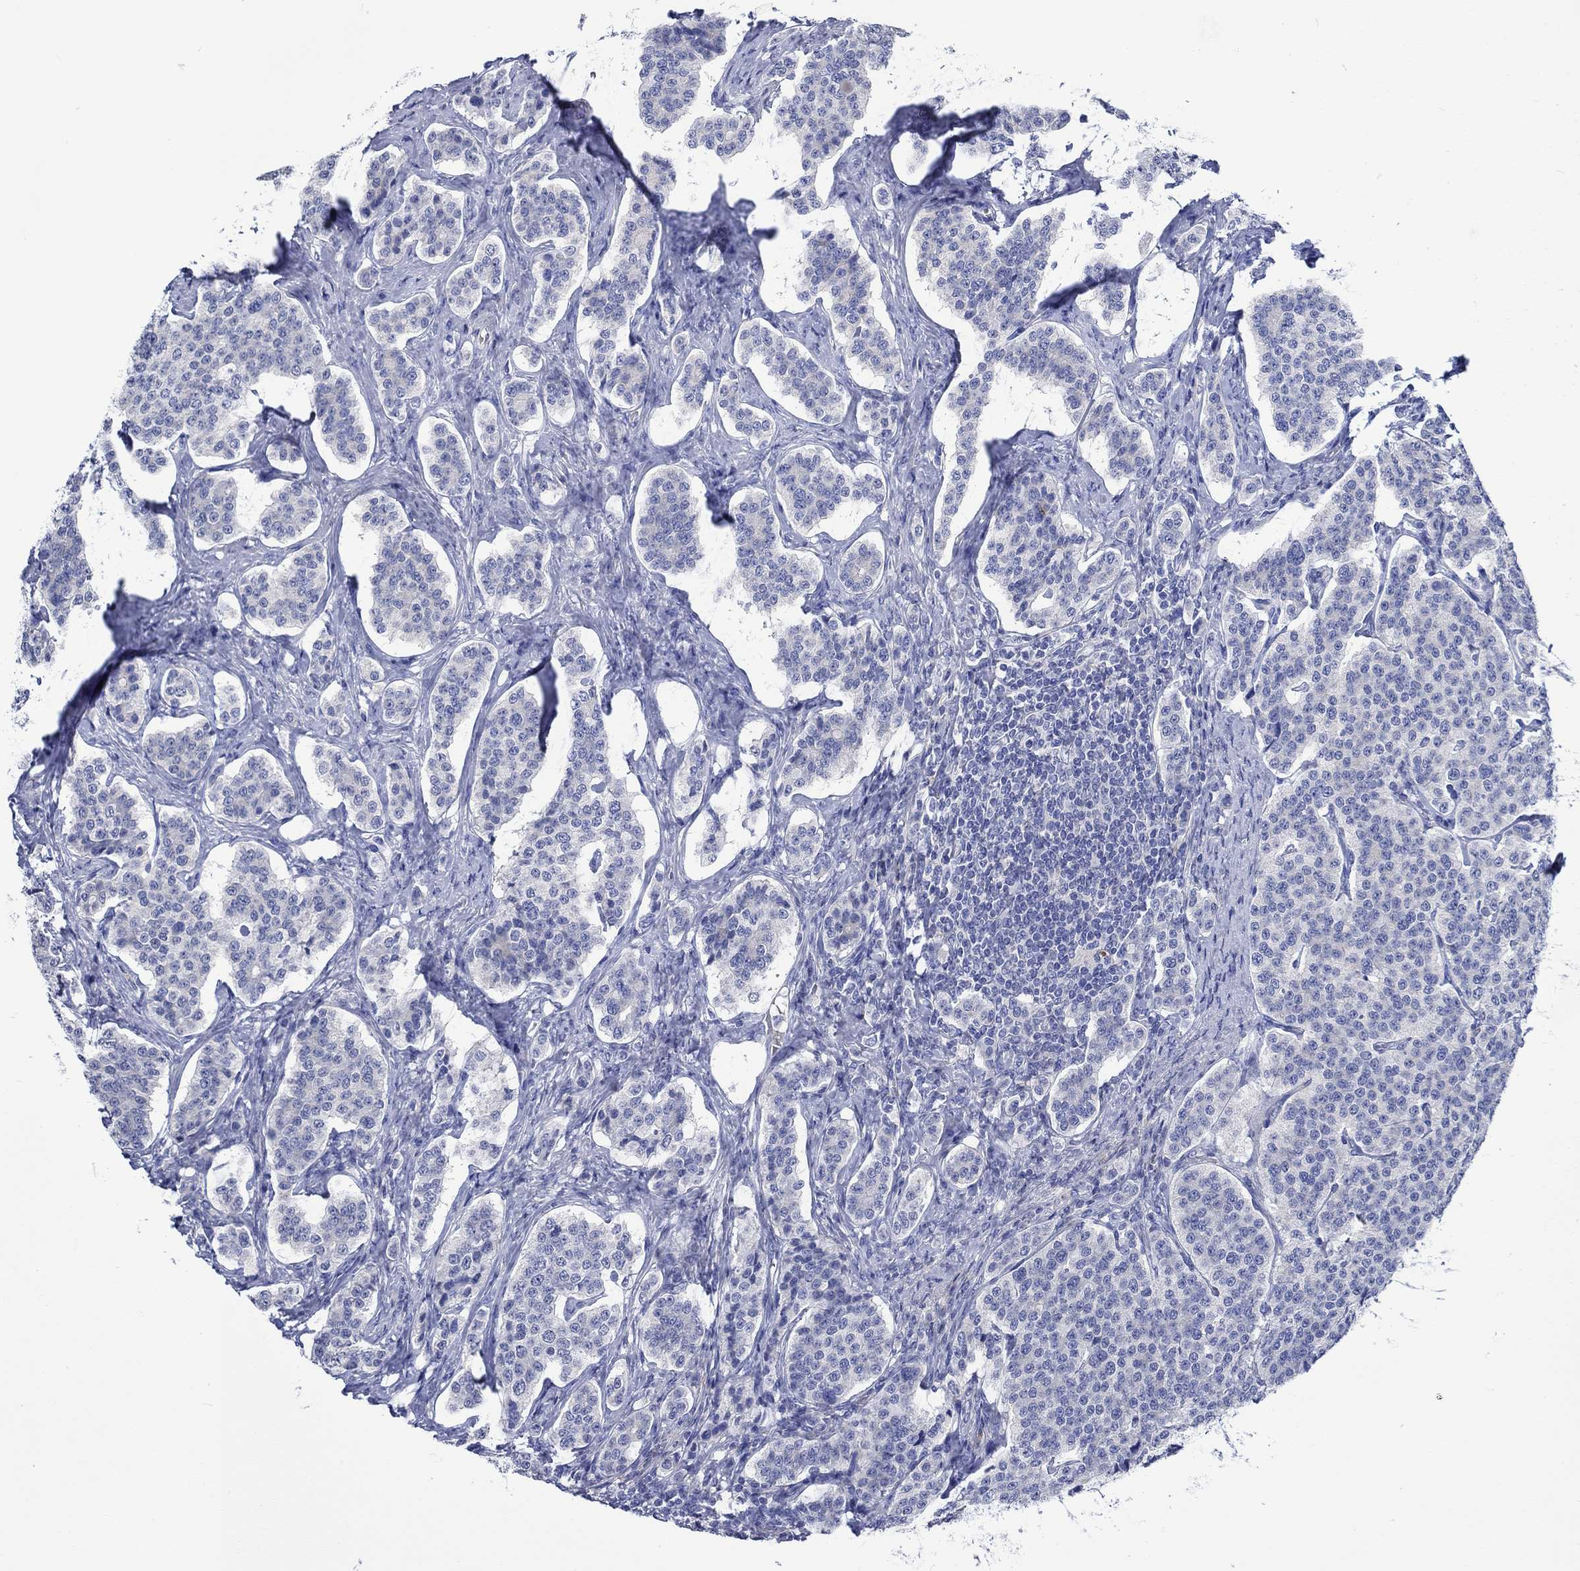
{"staining": {"intensity": "negative", "quantity": "none", "location": "none"}, "tissue": "carcinoid", "cell_type": "Tumor cells", "image_type": "cancer", "snomed": [{"axis": "morphology", "description": "Carcinoid, malignant, NOS"}, {"axis": "topography", "description": "Small intestine"}], "caption": "This photomicrograph is of malignant carcinoid stained with immunohistochemistry to label a protein in brown with the nuclei are counter-stained blue. There is no expression in tumor cells.", "gene": "NRIP3", "patient": {"sex": "female", "age": 58}}